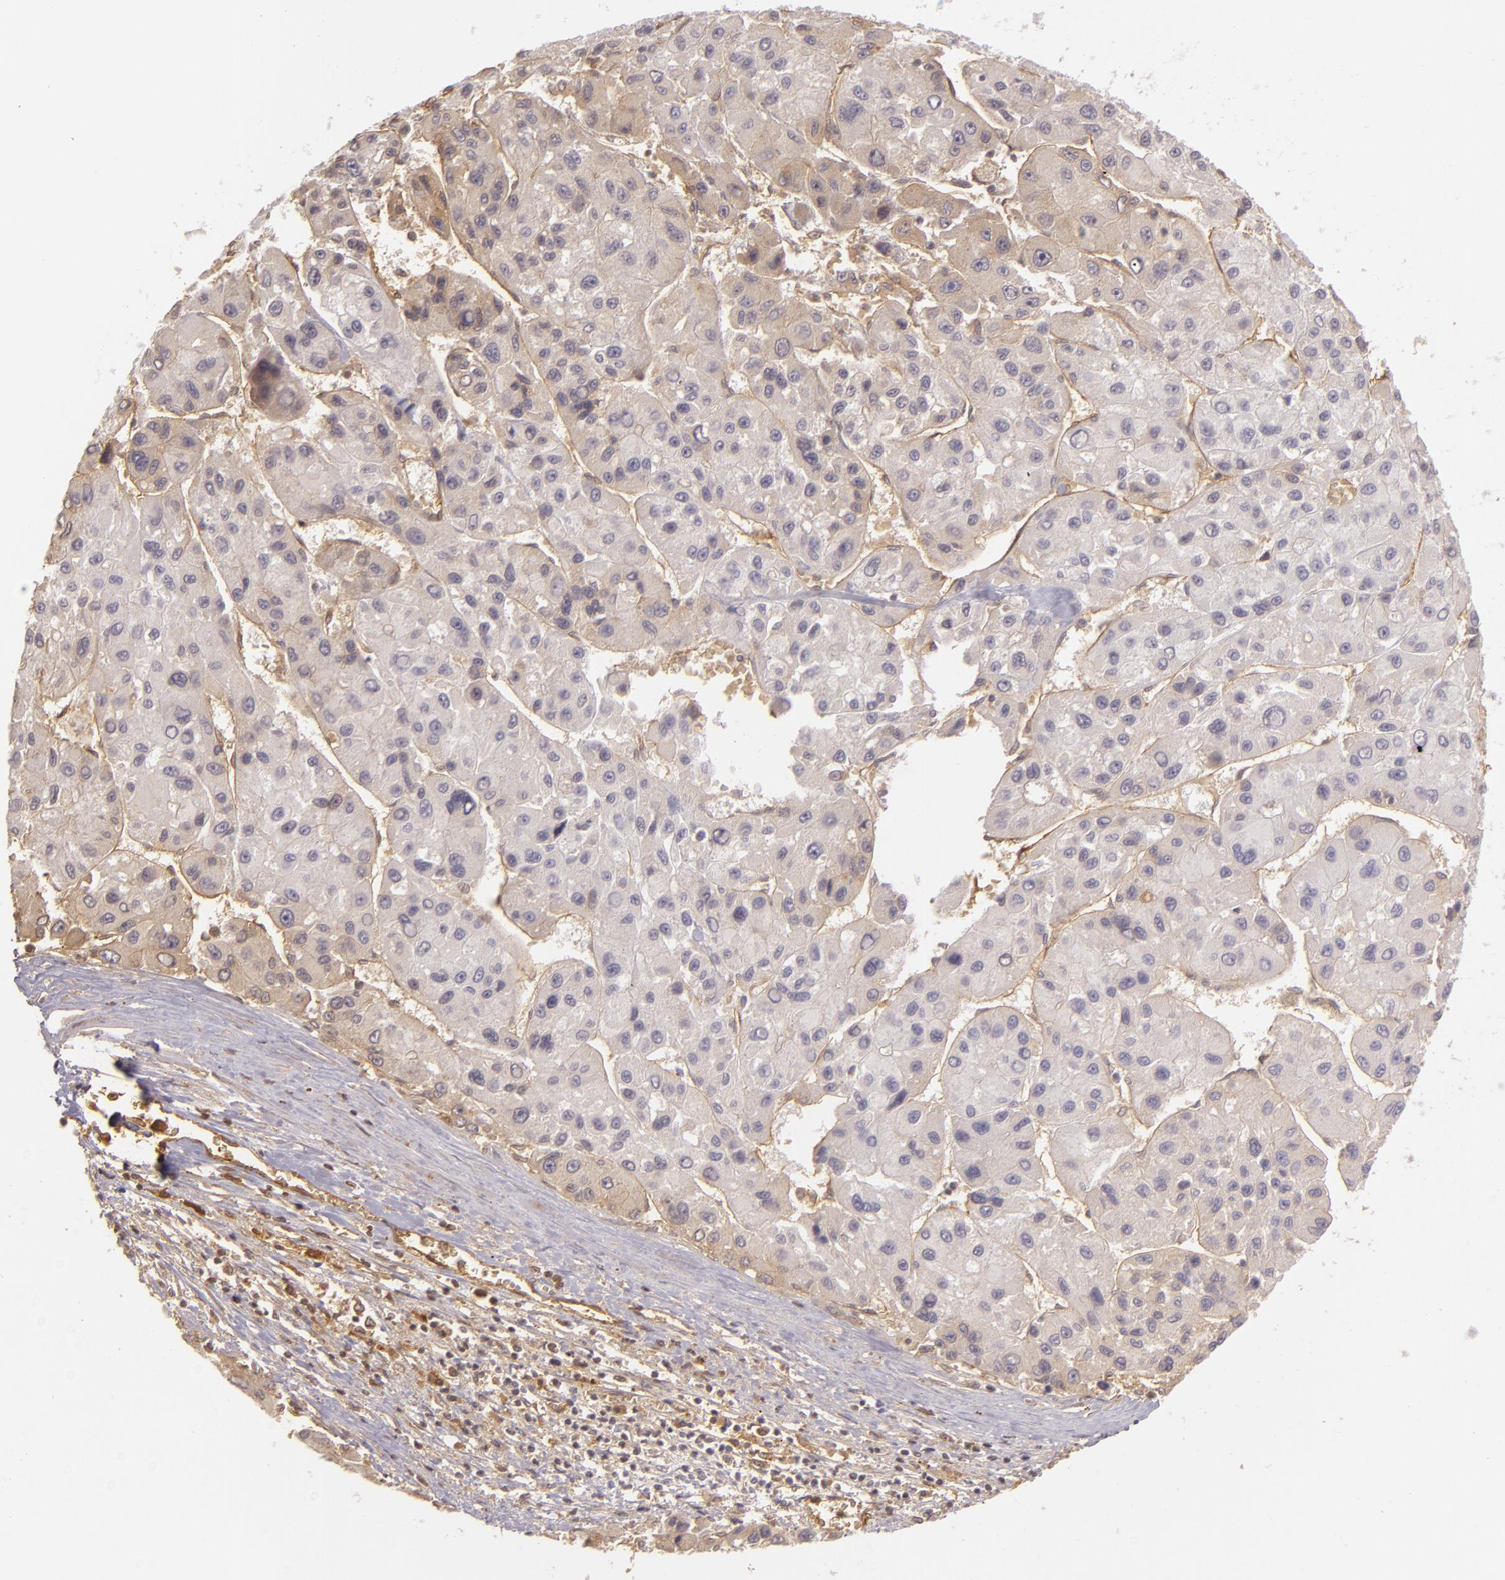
{"staining": {"intensity": "weak", "quantity": ">75%", "location": "cytoplasmic/membranous"}, "tissue": "liver cancer", "cell_type": "Tumor cells", "image_type": "cancer", "snomed": [{"axis": "morphology", "description": "Carcinoma, Hepatocellular, NOS"}, {"axis": "topography", "description": "Liver"}], "caption": "Tumor cells show low levels of weak cytoplasmic/membranous staining in approximately >75% of cells in human liver cancer (hepatocellular carcinoma).", "gene": "CD59", "patient": {"sex": "male", "age": 64}}